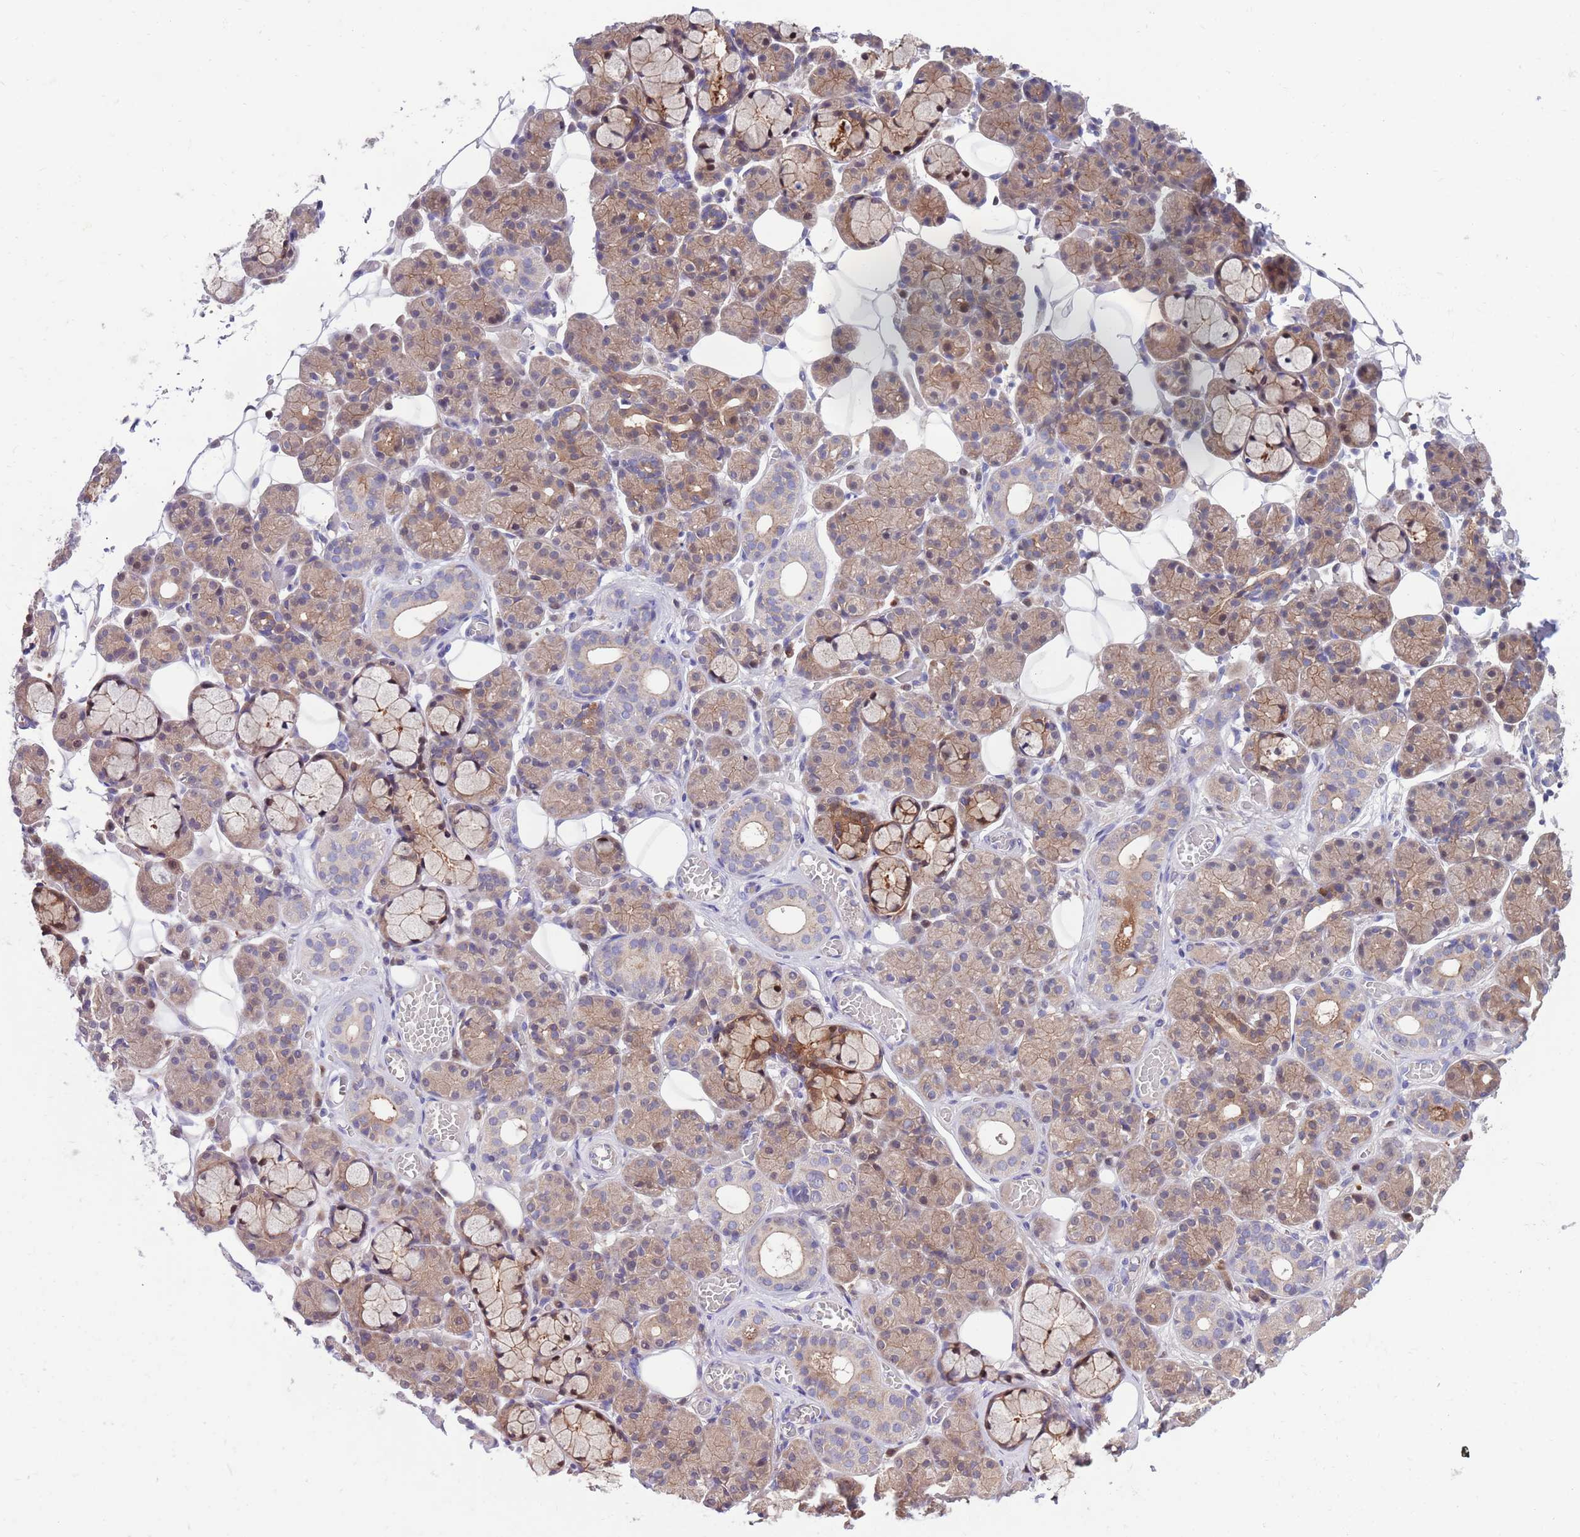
{"staining": {"intensity": "weak", "quantity": "25%-75%", "location": "cytoplasmic/membranous"}, "tissue": "salivary gland", "cell_type": "Glandular cells", "image_type": "normal", "snomed": [{"axis": "morphology", "description": "Normal tissue, NOS"}, {"axis": "topography", "description": "Salivary gland"}], "caption": "Immunohistochemistry photomicrograph of benign salivary gland: salivary gland stained using immunohistochemistry (IHC) displays low levels of weak protein expression localized specifically in the cytoplasmic/membranous of glandular cells, appearing as a cytoplasmic/membranous brown color.", "gene": "KLHL29", "patient": {"sex": "male", "age": 63}}